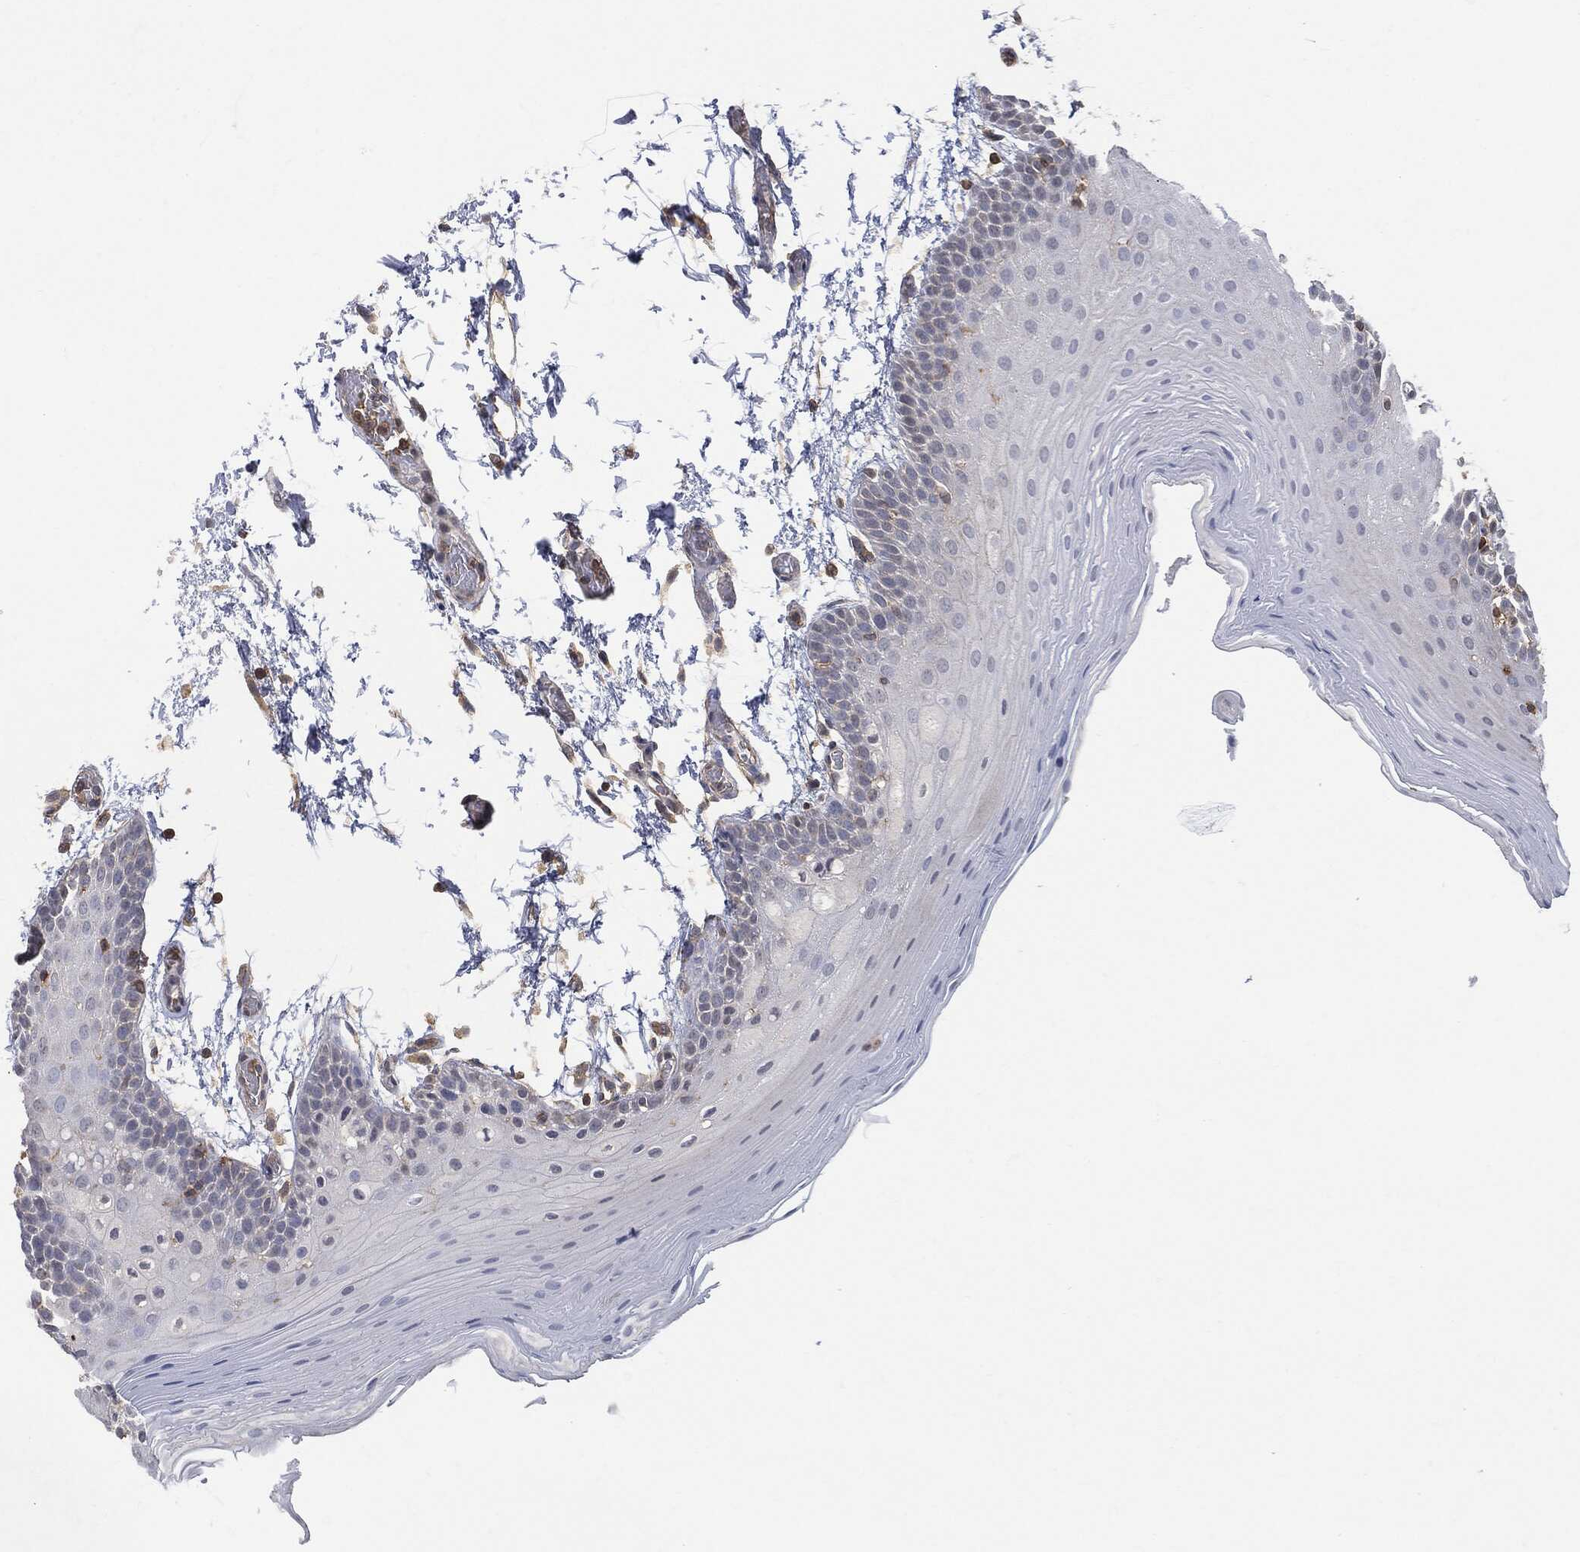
{"staining": {"intensity": "negative", "quantity": "none", "location": "none"}, "tissue": "oral mucosa", "cell_type": "Squamous epithelial cells", "image_type": "normal", "snomed": [{"axis": "morphology", "description": "Normal tissue, NOS"}, {"axis": "topography", "description": "Oral tissue"}], "caption": "IHC of normal human oral mucosa reveals no staining in squamous epithelial cells.", "gene": "PSMB10", "patient": {"sex": "male", "age": 62}}